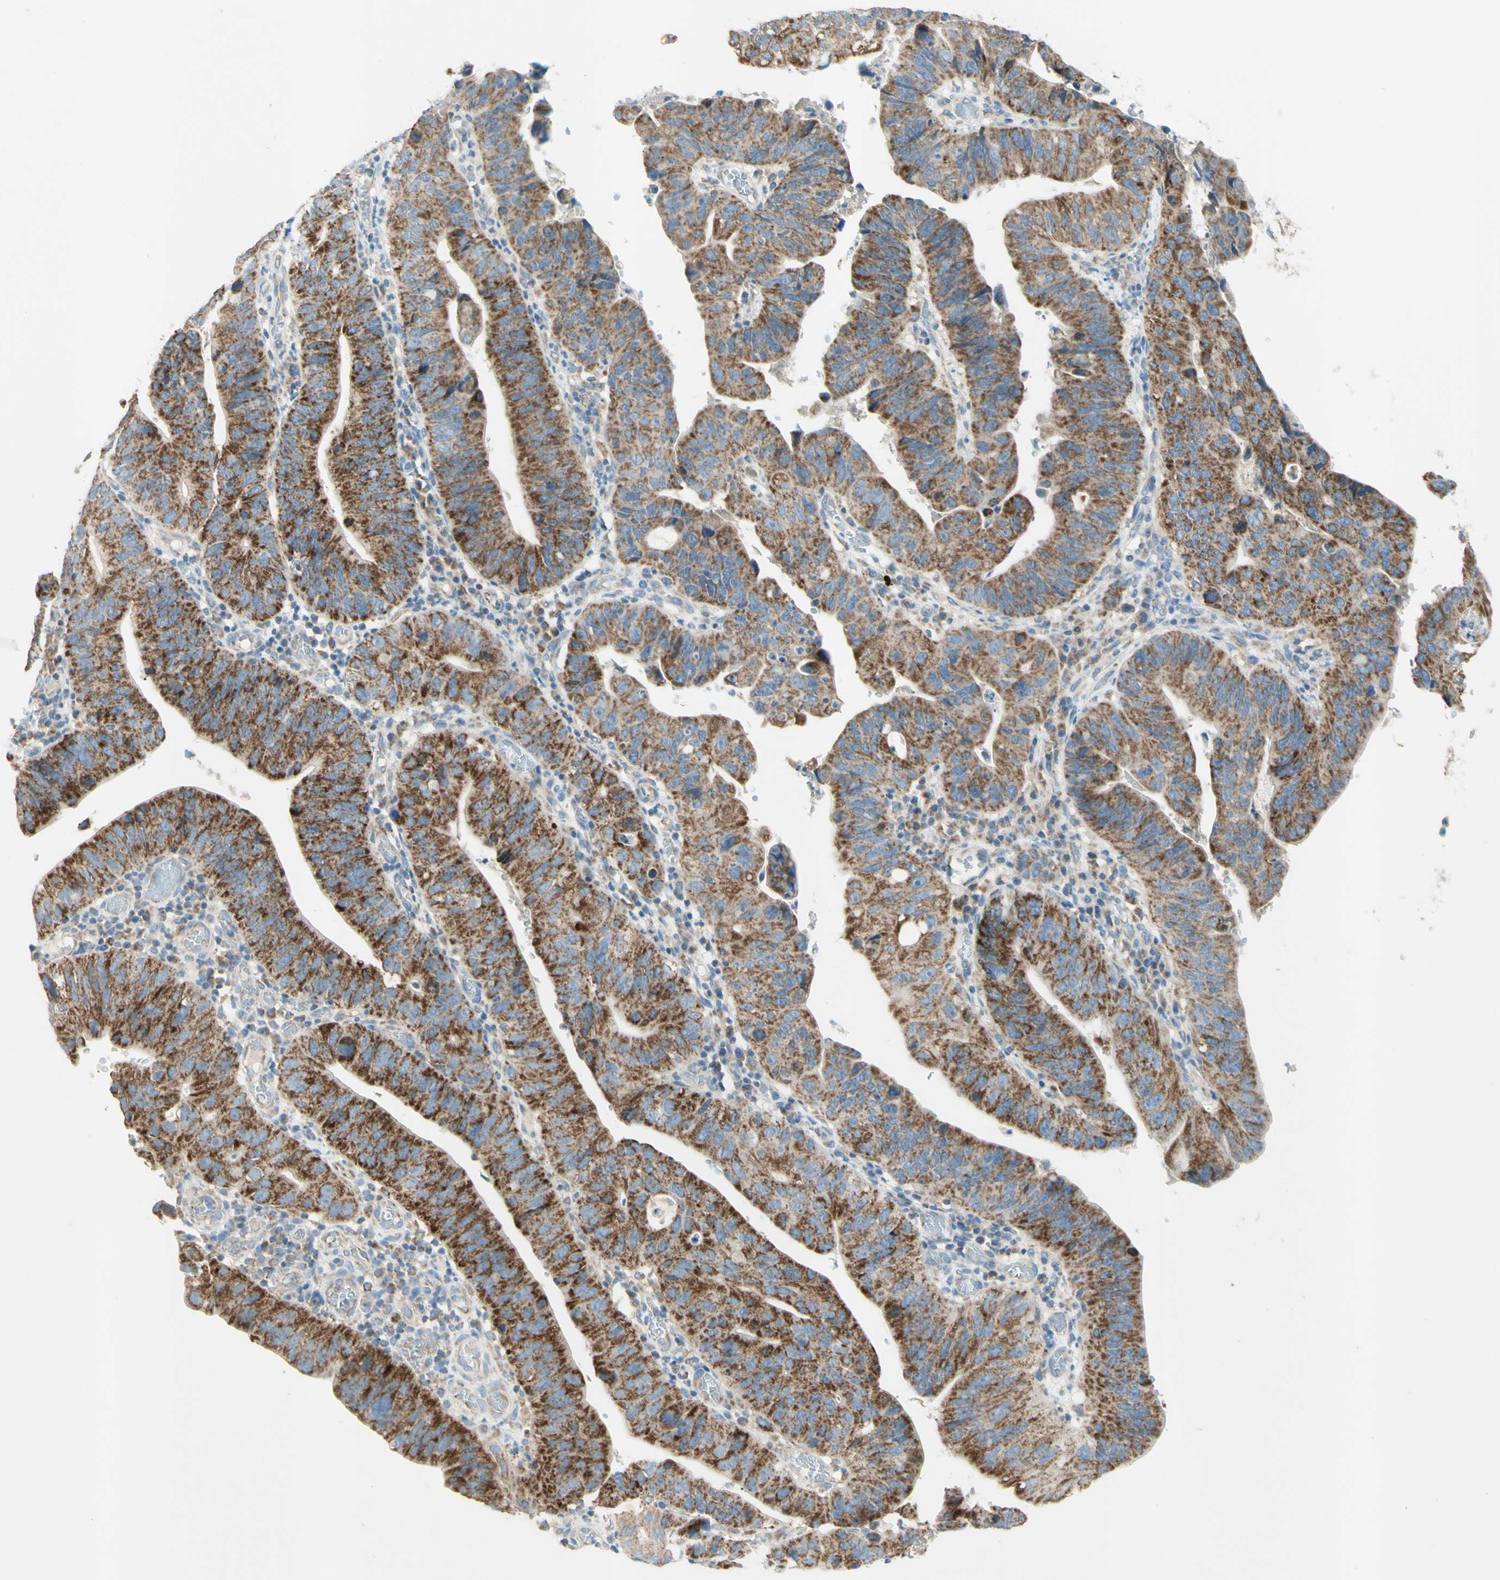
{"staining": {"intensity": "strong", "quantity": ">75%", "location": "cytoplasmic/membranous"}, "tissue": "stomach cancer", "cell_type": "Tumor cells", "image_type": "cancer", "snomed": [{"axis": "morphology", "description": "Adenocarcinoma, NOS"}, {"axis": "topography", "description": "Stomach"}], "caption": "DAB (3,3'-diaminobenzidine) immunohistochemical staining of stomach adenocarcinoma exhibits strong cytoplasmic/membranous protein expression in approximately >75% of tumor cells. The protein is shown in brown color, while the nuclei are stained blue.", "gene": "ARMC10", "patient": {"sex": "male", "age": 59}}